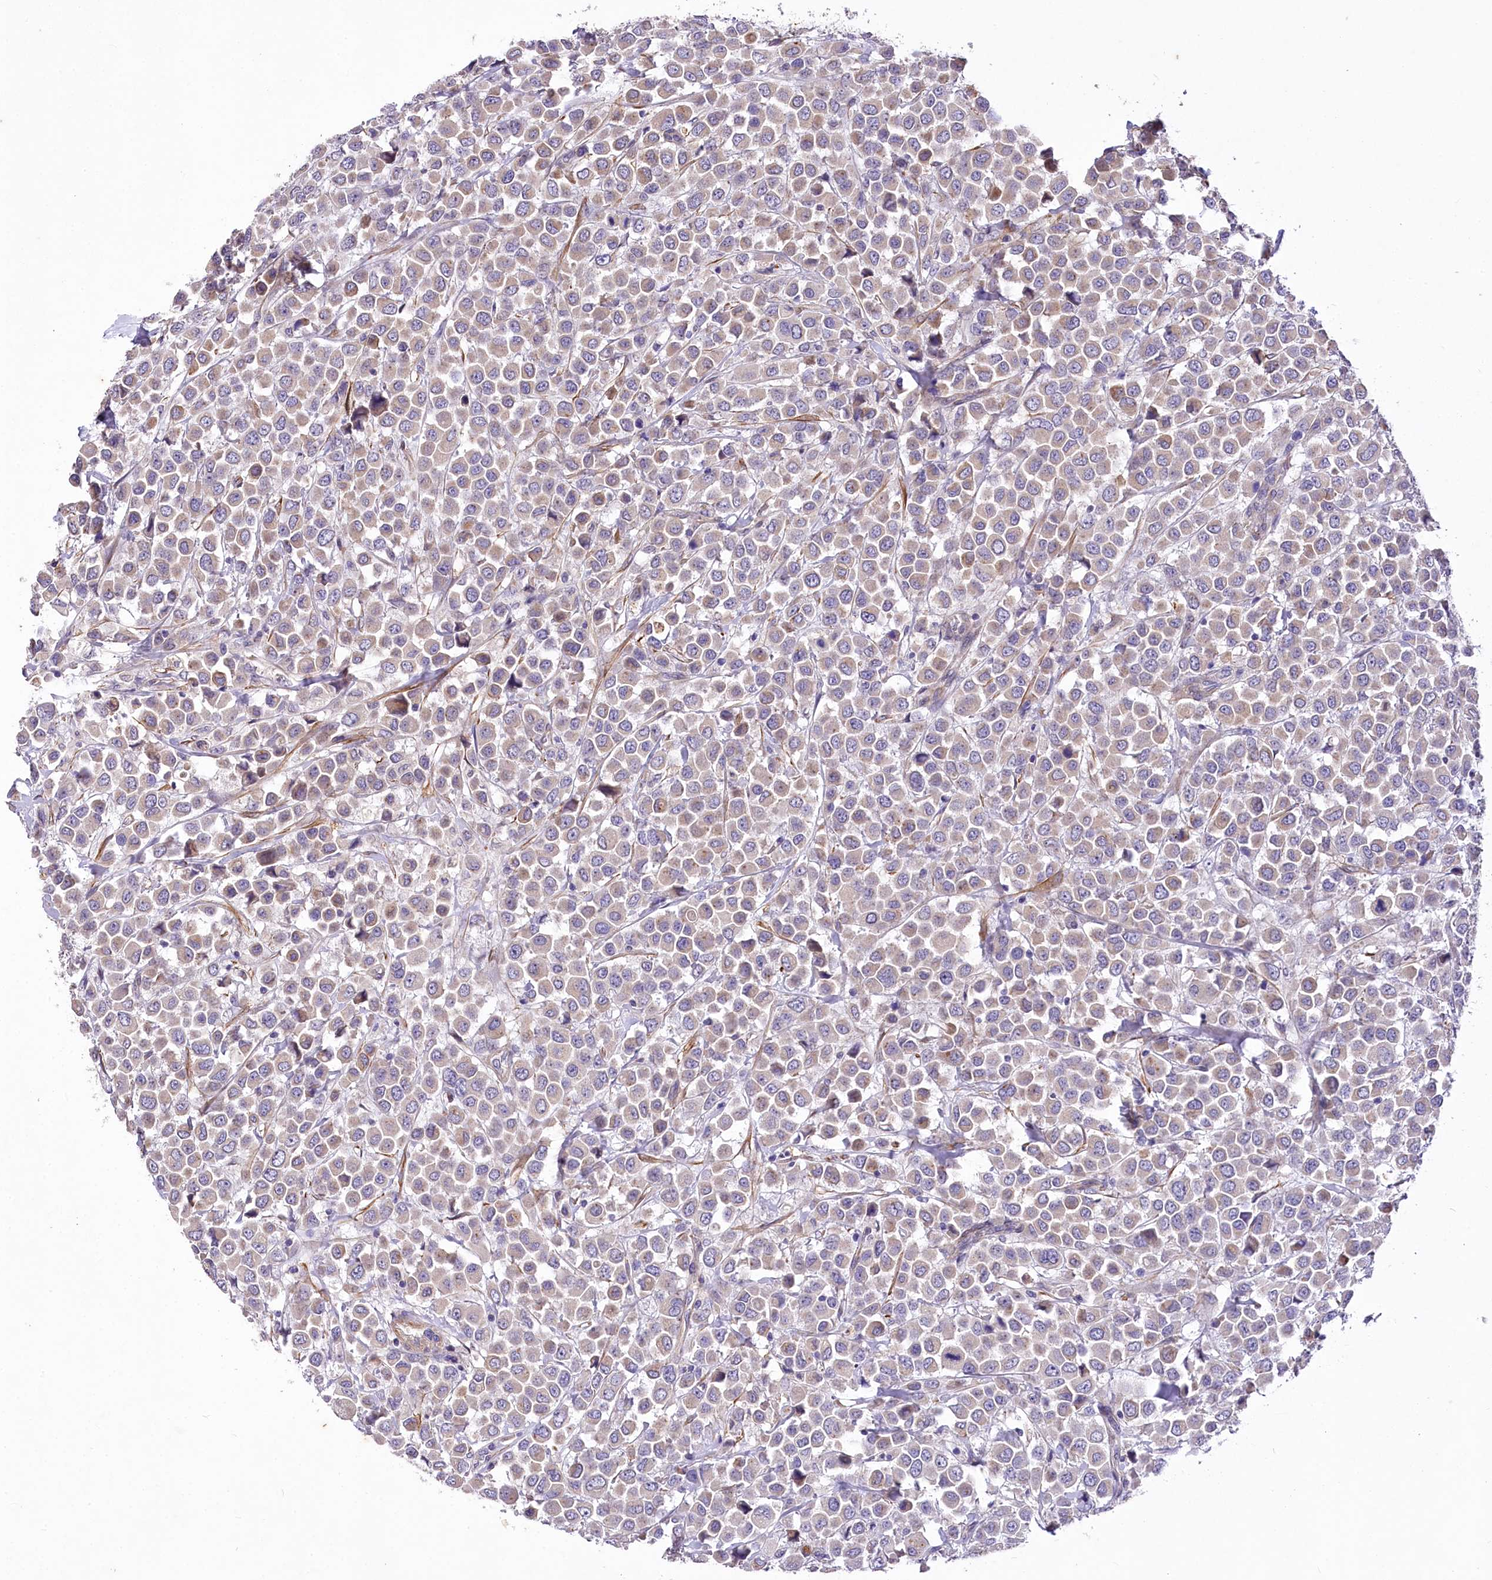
{"staining": {"intensity": "moderate", "quantity": "<25%", "location": "cytoplasmic/membranous"}, "tissue": "breast cancer", "cell_type": "Tumor cells", "image_type": "cancer", "snomed": [{"axis": "morphology", "description": "Duct carcinoma"}, {"axis": "topography", "description": "Breast"}], "caption": "The immunohistochemical stain labels moderate cytoplasmic/membranous positivity in tumor cells of breast cancer (invasive ductal carcinoma) tissue.", "gene": "RDH16", "patient": {"sex": "female", "age": 61}}